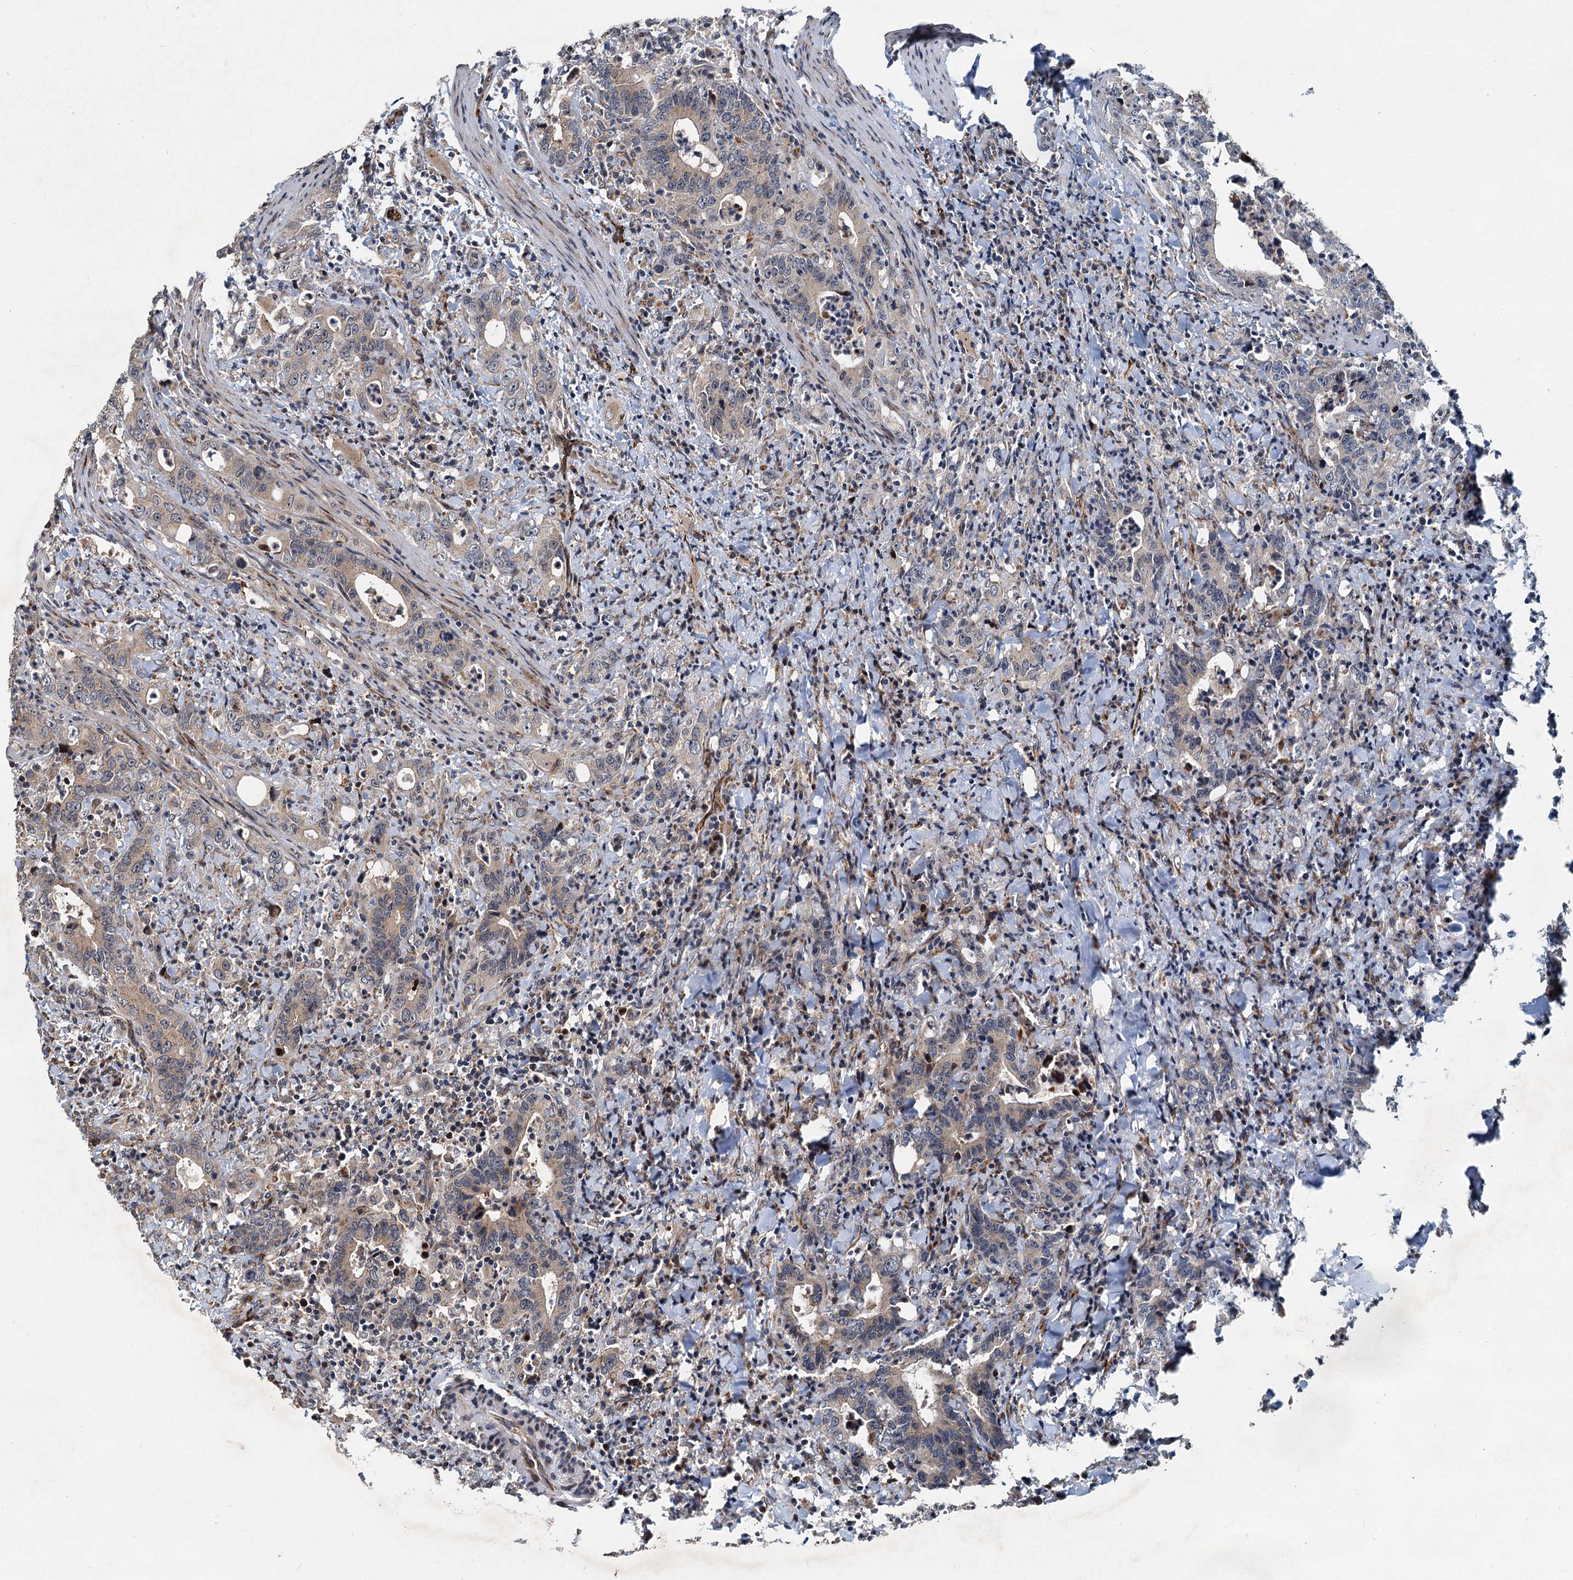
{"staining": {"intensity": "weak", "quantity": "25%-75%", "location": "cytoplasmic/membranous"}, "tissue": "colorectal cancer", "cell_type": "Tumor cells", "image_type": "cancer", "snomed": [{"axis": "morphology", "description": "Adenocarcinoma, NOS"}, {"axis": "topography", "description": "Colon"}], "caption": "An IHC image of neoplastic tissue is shown. Protein staining in brown highlights weak cytoplasmic/membranous positivity in adenocarcinoma (colorectal) within tumor cells.", "gene": "CEP68", "patient": {"sex": "female", "age": 75}}